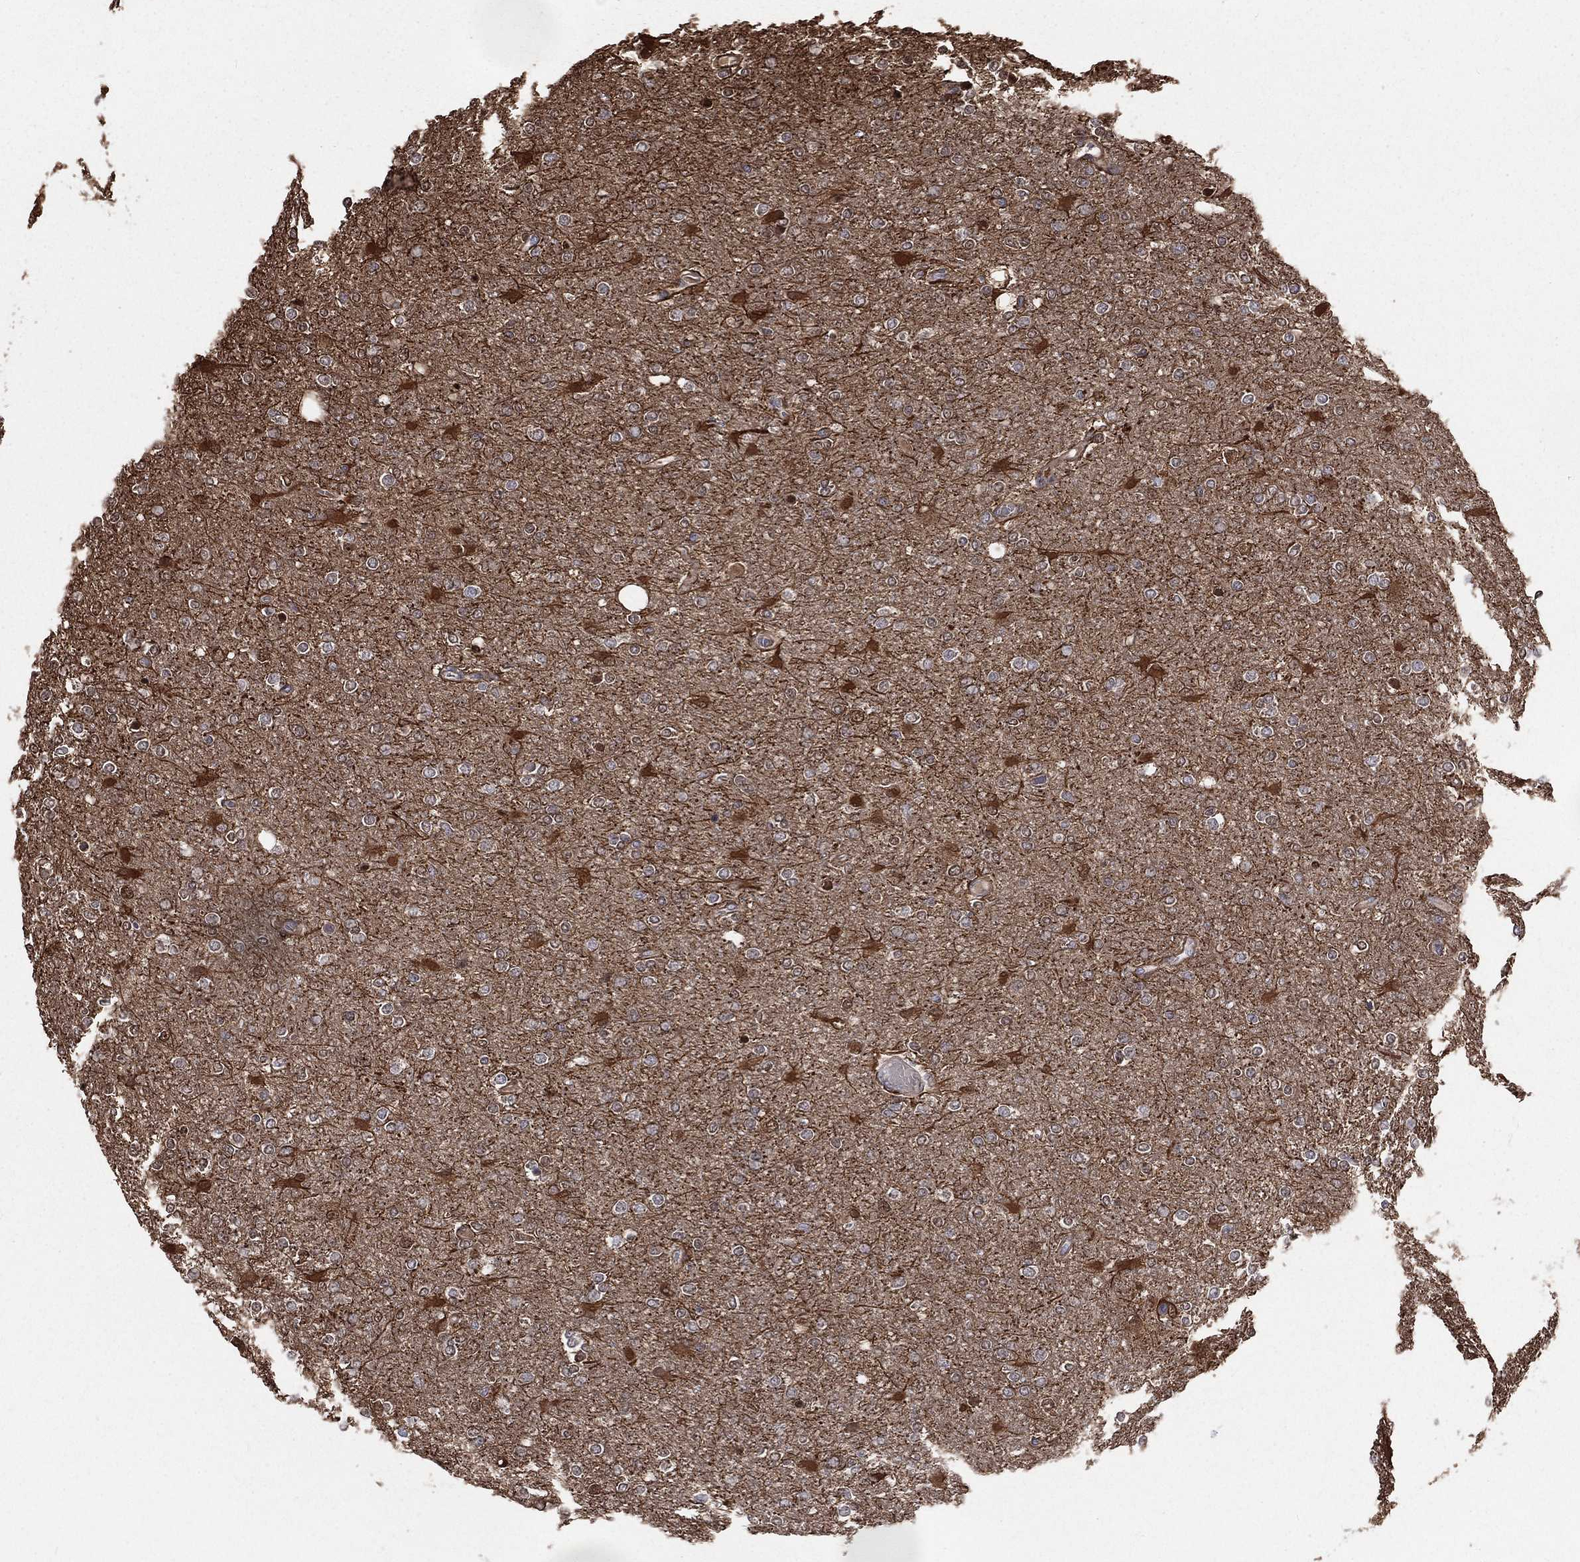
{"staining": {"intensity": "moderate", "quantity": "<25%", "location": "cytoplasmic/membranous"}, "tissue": "glioma", "cell_type": "Tumor cells", "image_type": "cancer", "snomed": [{"axis": "morphology", "description": "Glioma, malignant, High grade"}, {"axis": "topography", "description": "Cerebral cortex"}], "caption": "Moderate cytoplasmic/membranous expression is present in approximately <25% of tumor cells in glioma.", "gene": "TBC1D2", "patient": {"sex": "male", "age": 70}}